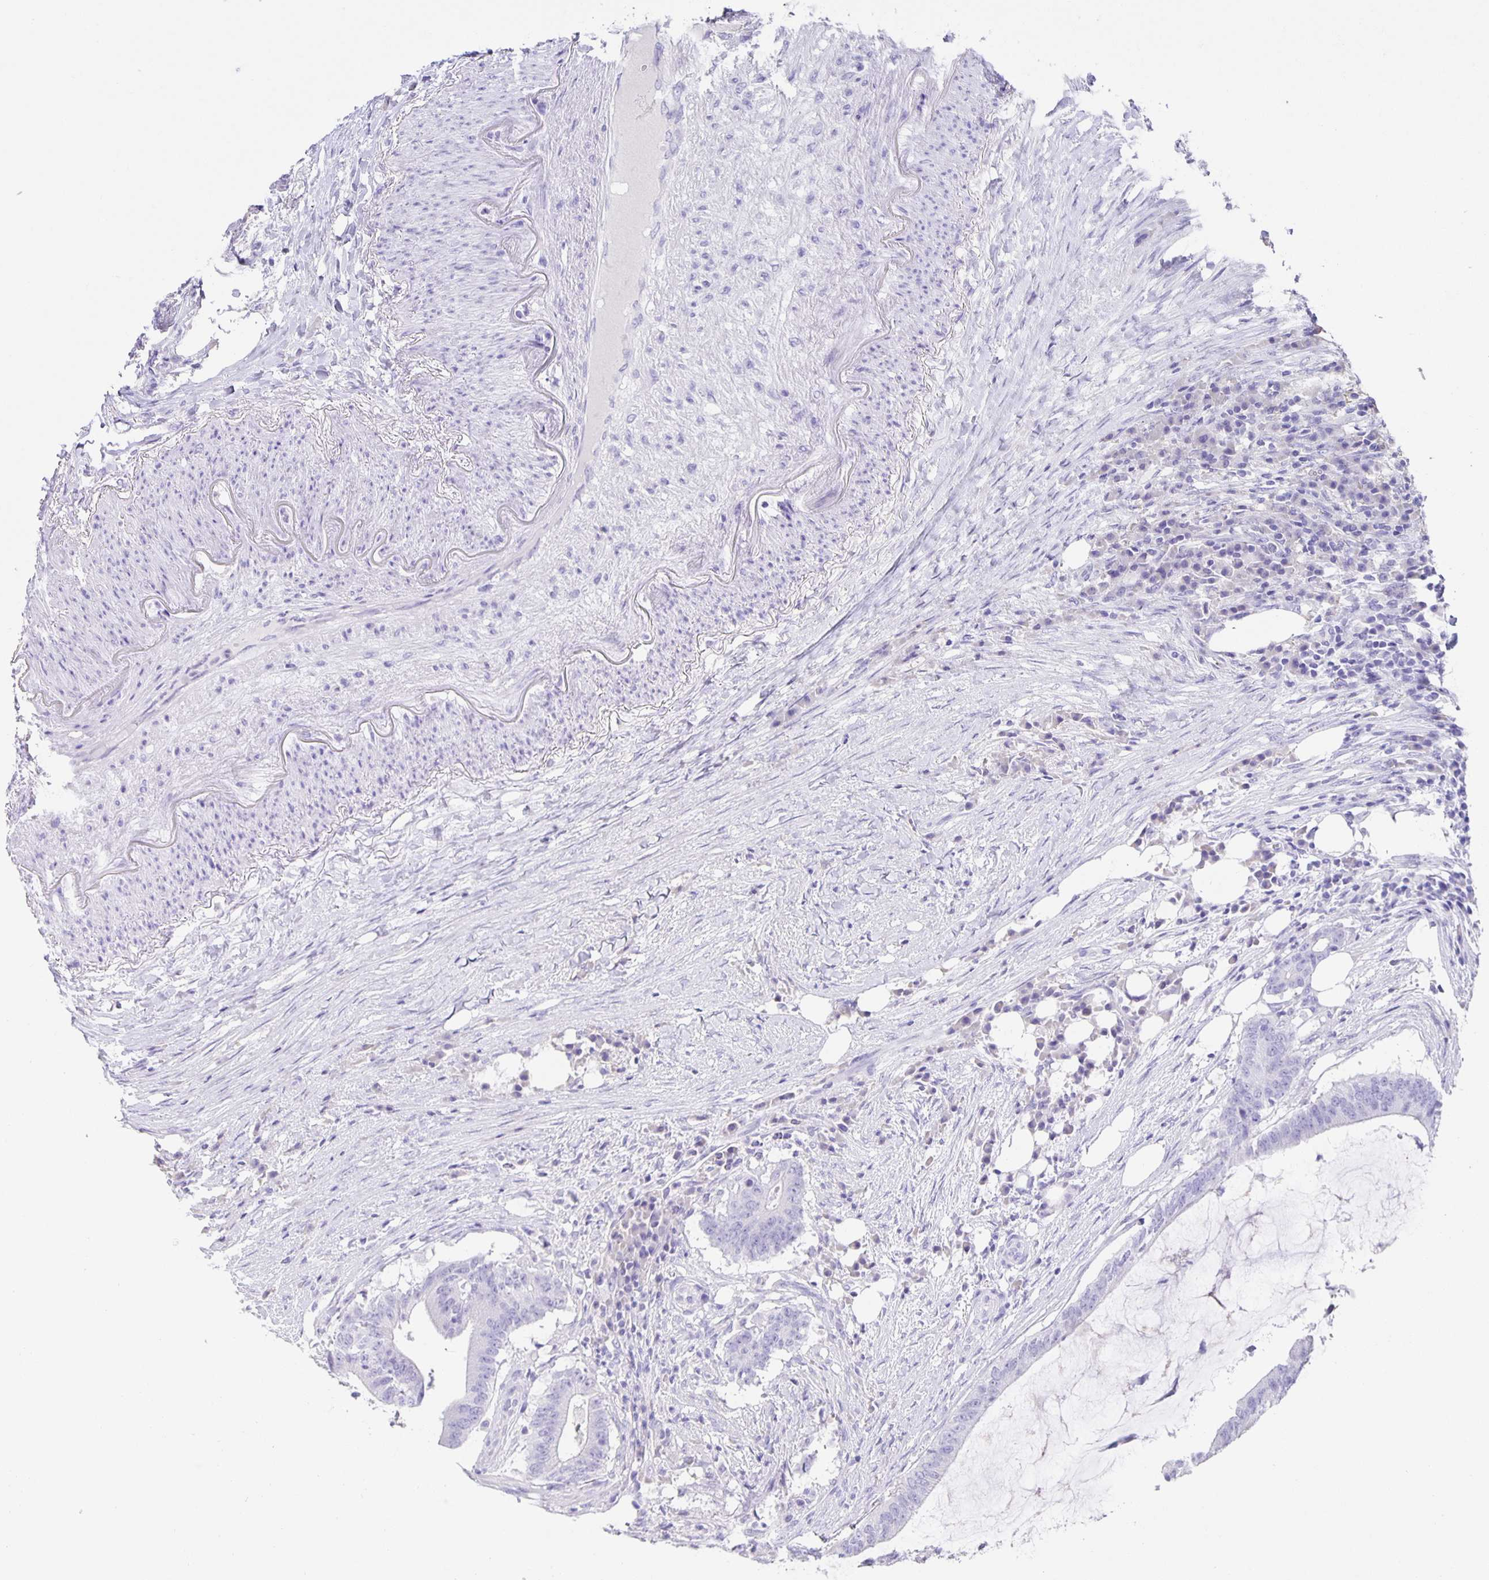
{"staining": {"intensity": "negative", "quantity": "none", "location": "none"}, "tissue": "colorectal cancer", "cell_type": "Tumor cells", "image_type": "cancer", "snomed": [{"axis": "morphology", "description": "Adenocarcinoma, NOS"}, {"axis": "topography", "description": "Colon"}], "caption": "Tumor cells are negative for brown protein staining in adenocarcinoma (colorectal).", "gene": "GUCA2A", "patient": {"sex": "female", "age": 43}}